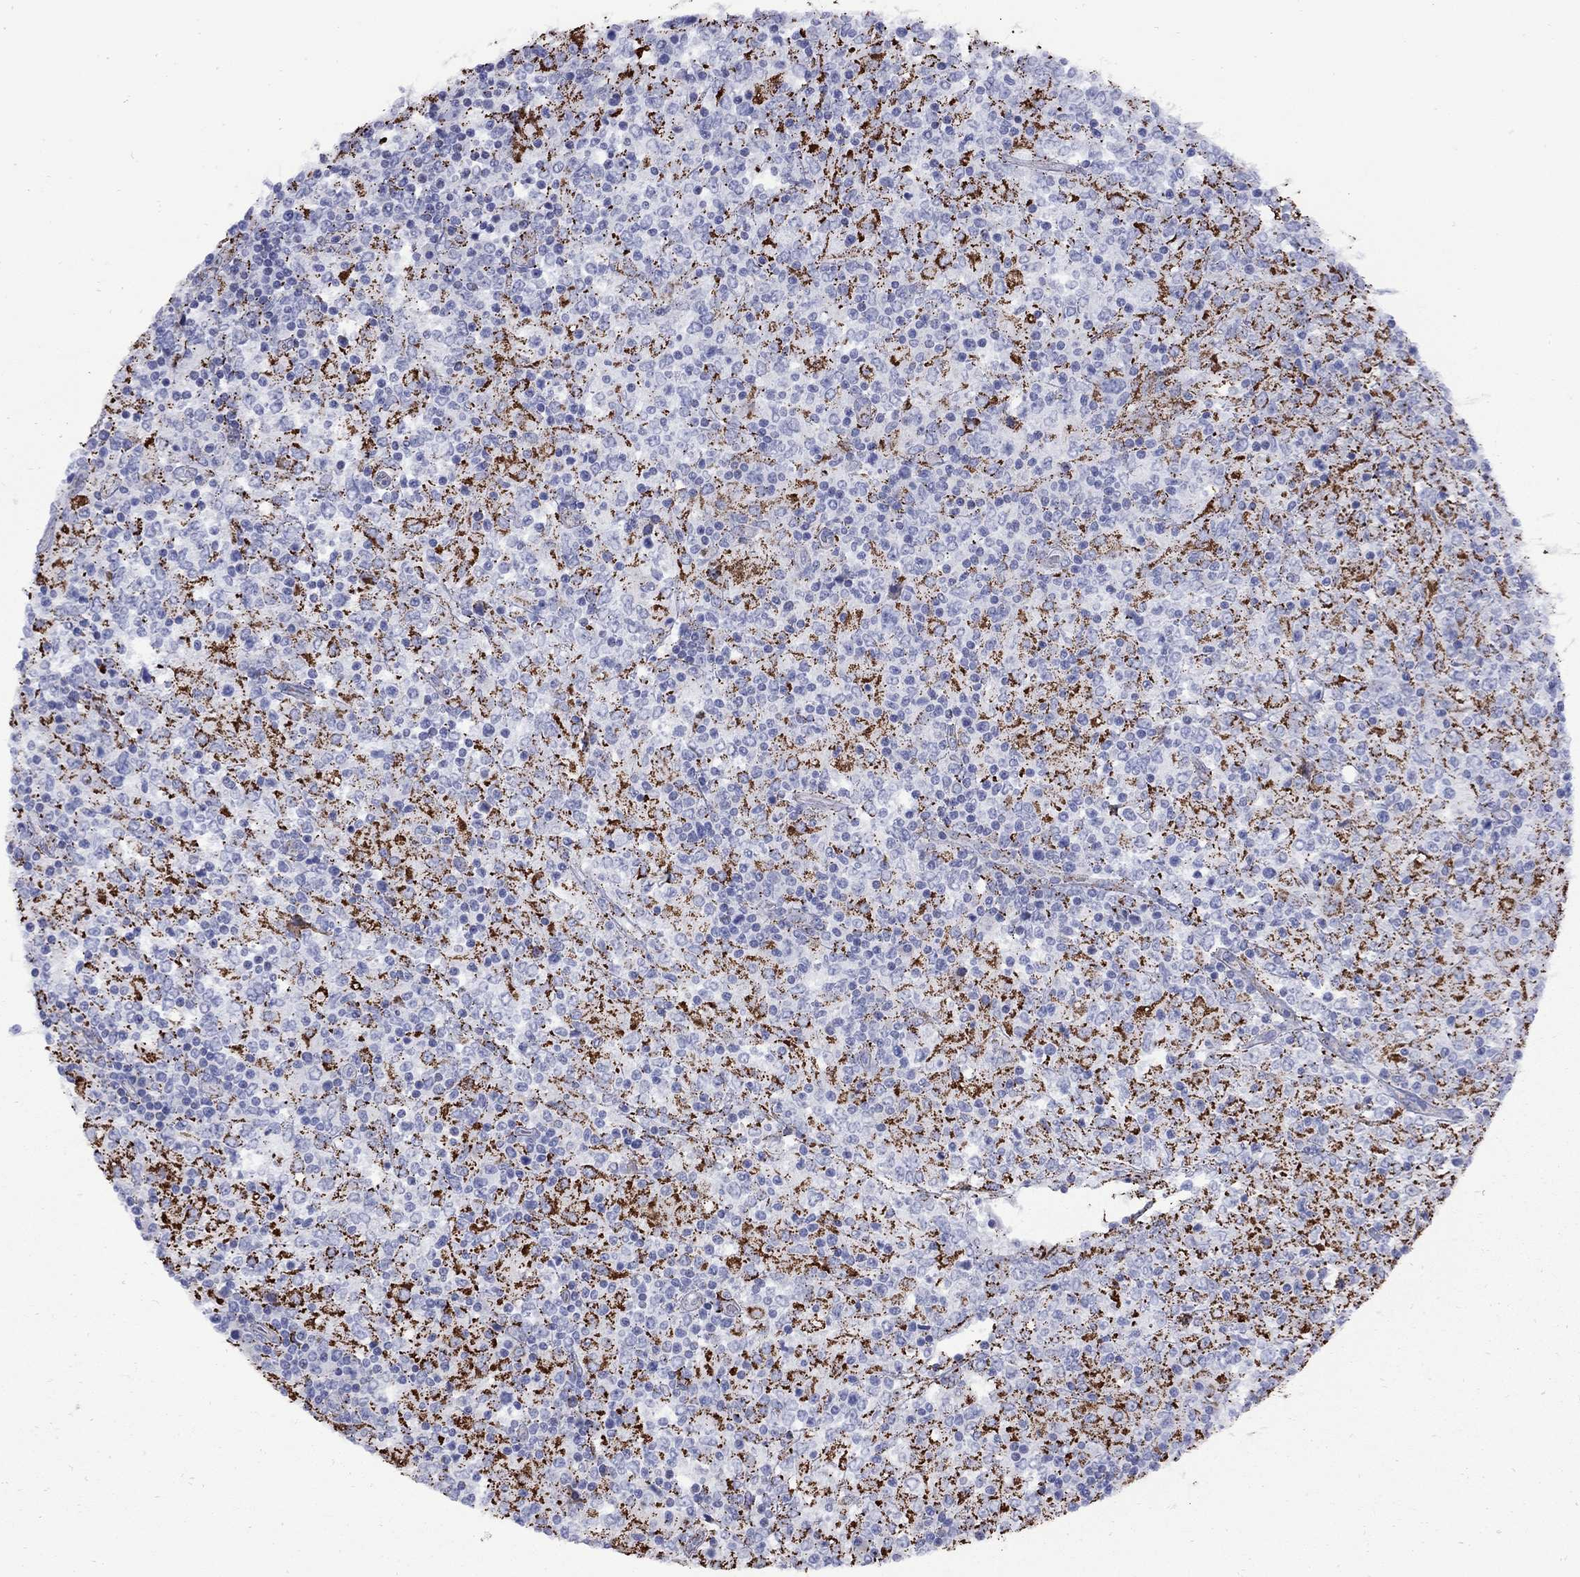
{"staining": {"intensity": "strong", "quantity": "25%-75%", "location": "cytoplasmic/membranous"}, "tissue": "lymphoma", "cell_type": "Tumor cells", "image_type": "cancer", "snomed": [{"axis": "morphology", "description": "Malignant lymphoma, non-Hodgkin's type, High grade"}, {"axis": "topography", "description": "Lymph node"}], "caption": "Brown immunohistochemical staining in high-grade malignant lymphoma, non-Hodgkin's type reveals strong cytoplasmic/membranous expression in about 25%-75% of tumor cells. (IHC, brightfield microscopy, high magnification).", "gene": "SESTD1", "patient": {"sex": "female", "age": 84}}